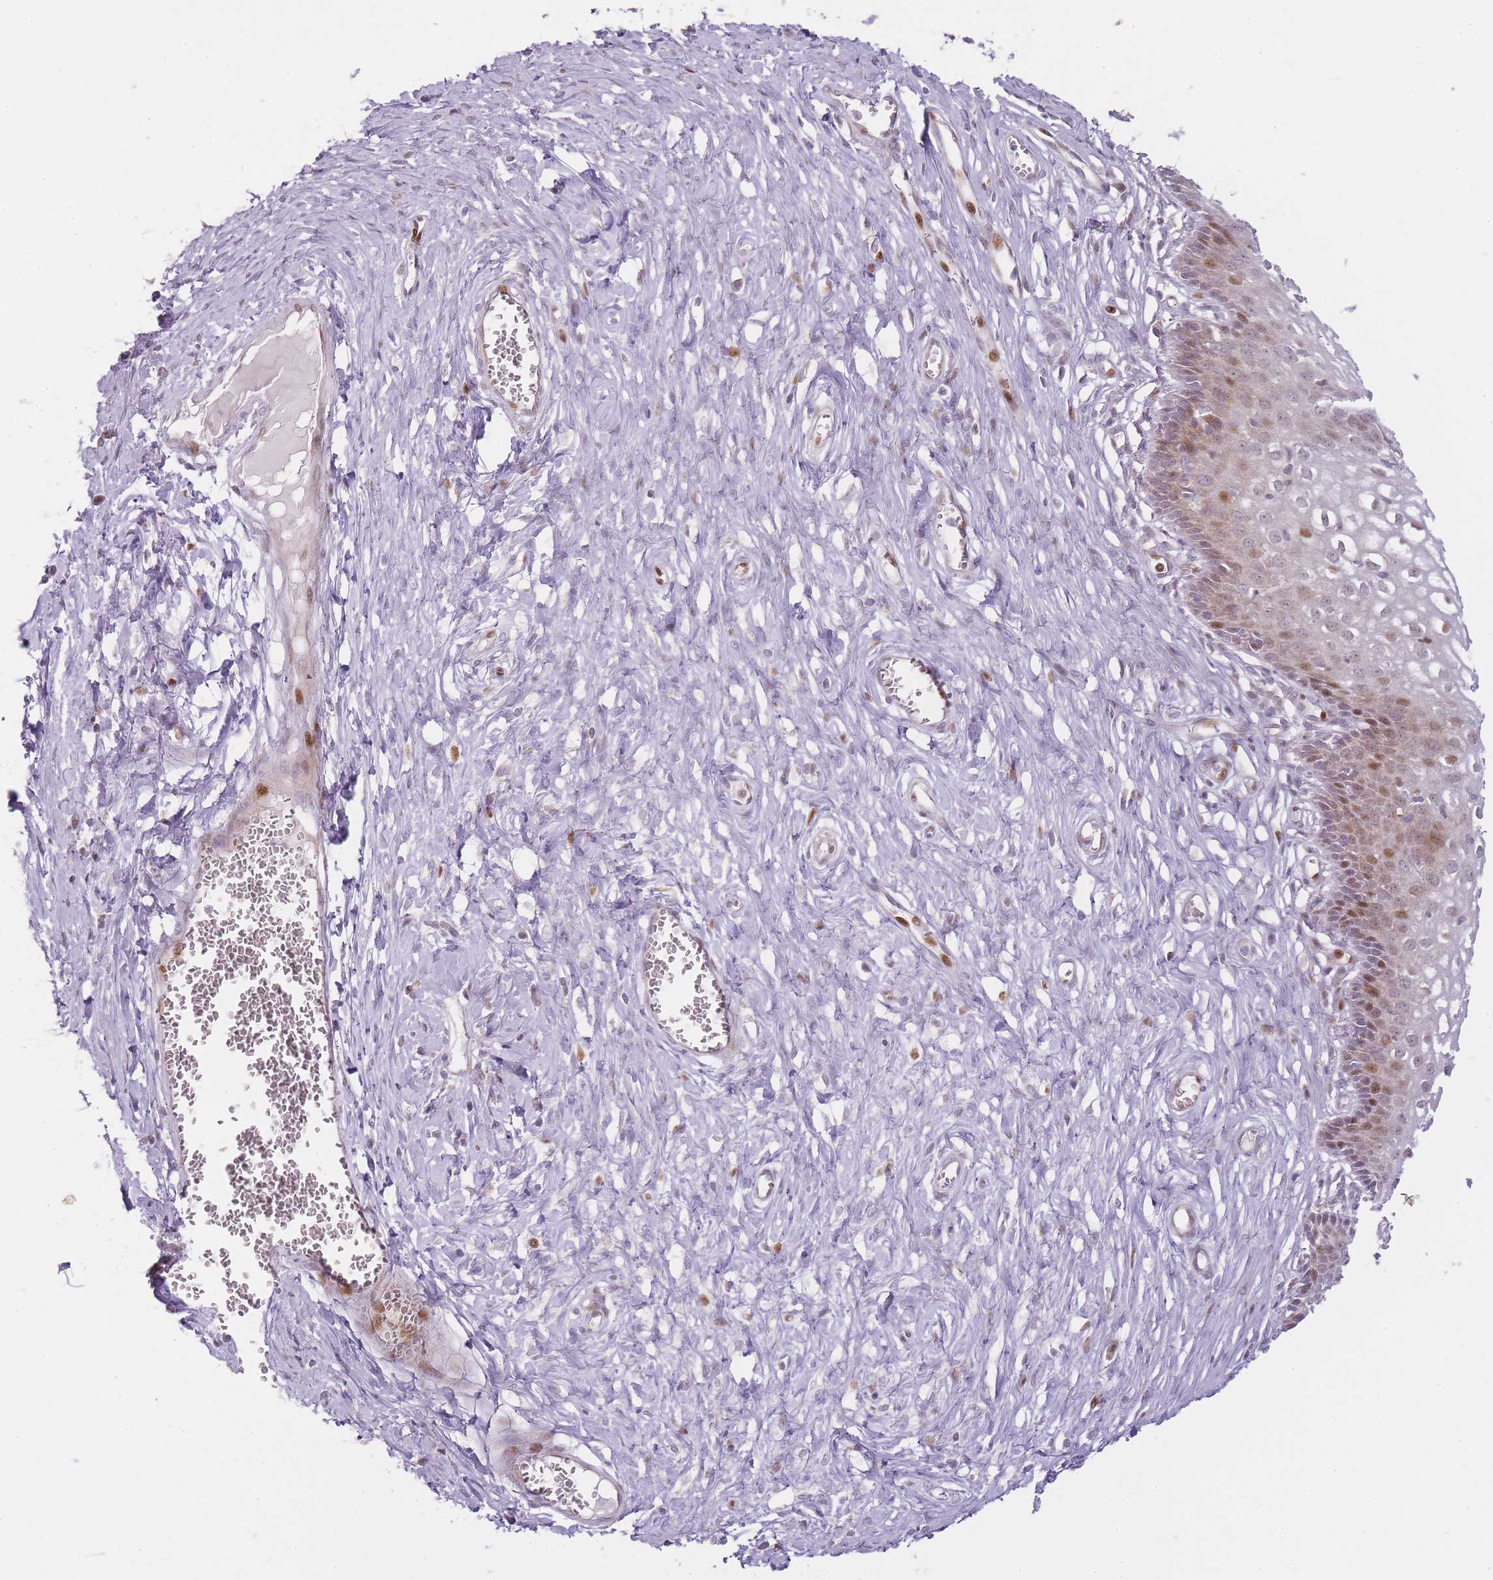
{"staining": {"intensity": "strong", "quantity": ">75%", "location": "nuclear"}, "tissue": "cervix", "cell_type": "Glandular cells", "image_type": "normal", "snomed": [{"axis": "morphology", "description": "Normal tissue, NOS"}, {"axis": "morphology", "description": "Adenocarcinoma, NOS"}, {"axis": "topography", "description": "Cervix"}], "caption": "IHC of normal human cervix exhibits high levels of strong nuclear positivity in about >75% of glandular cells. Immunohistochemistry stains the protein of interest in brown and the nuclei are stained blue.", "gene": "OGG1", "patient": {"sex": "female", "age": 29}}